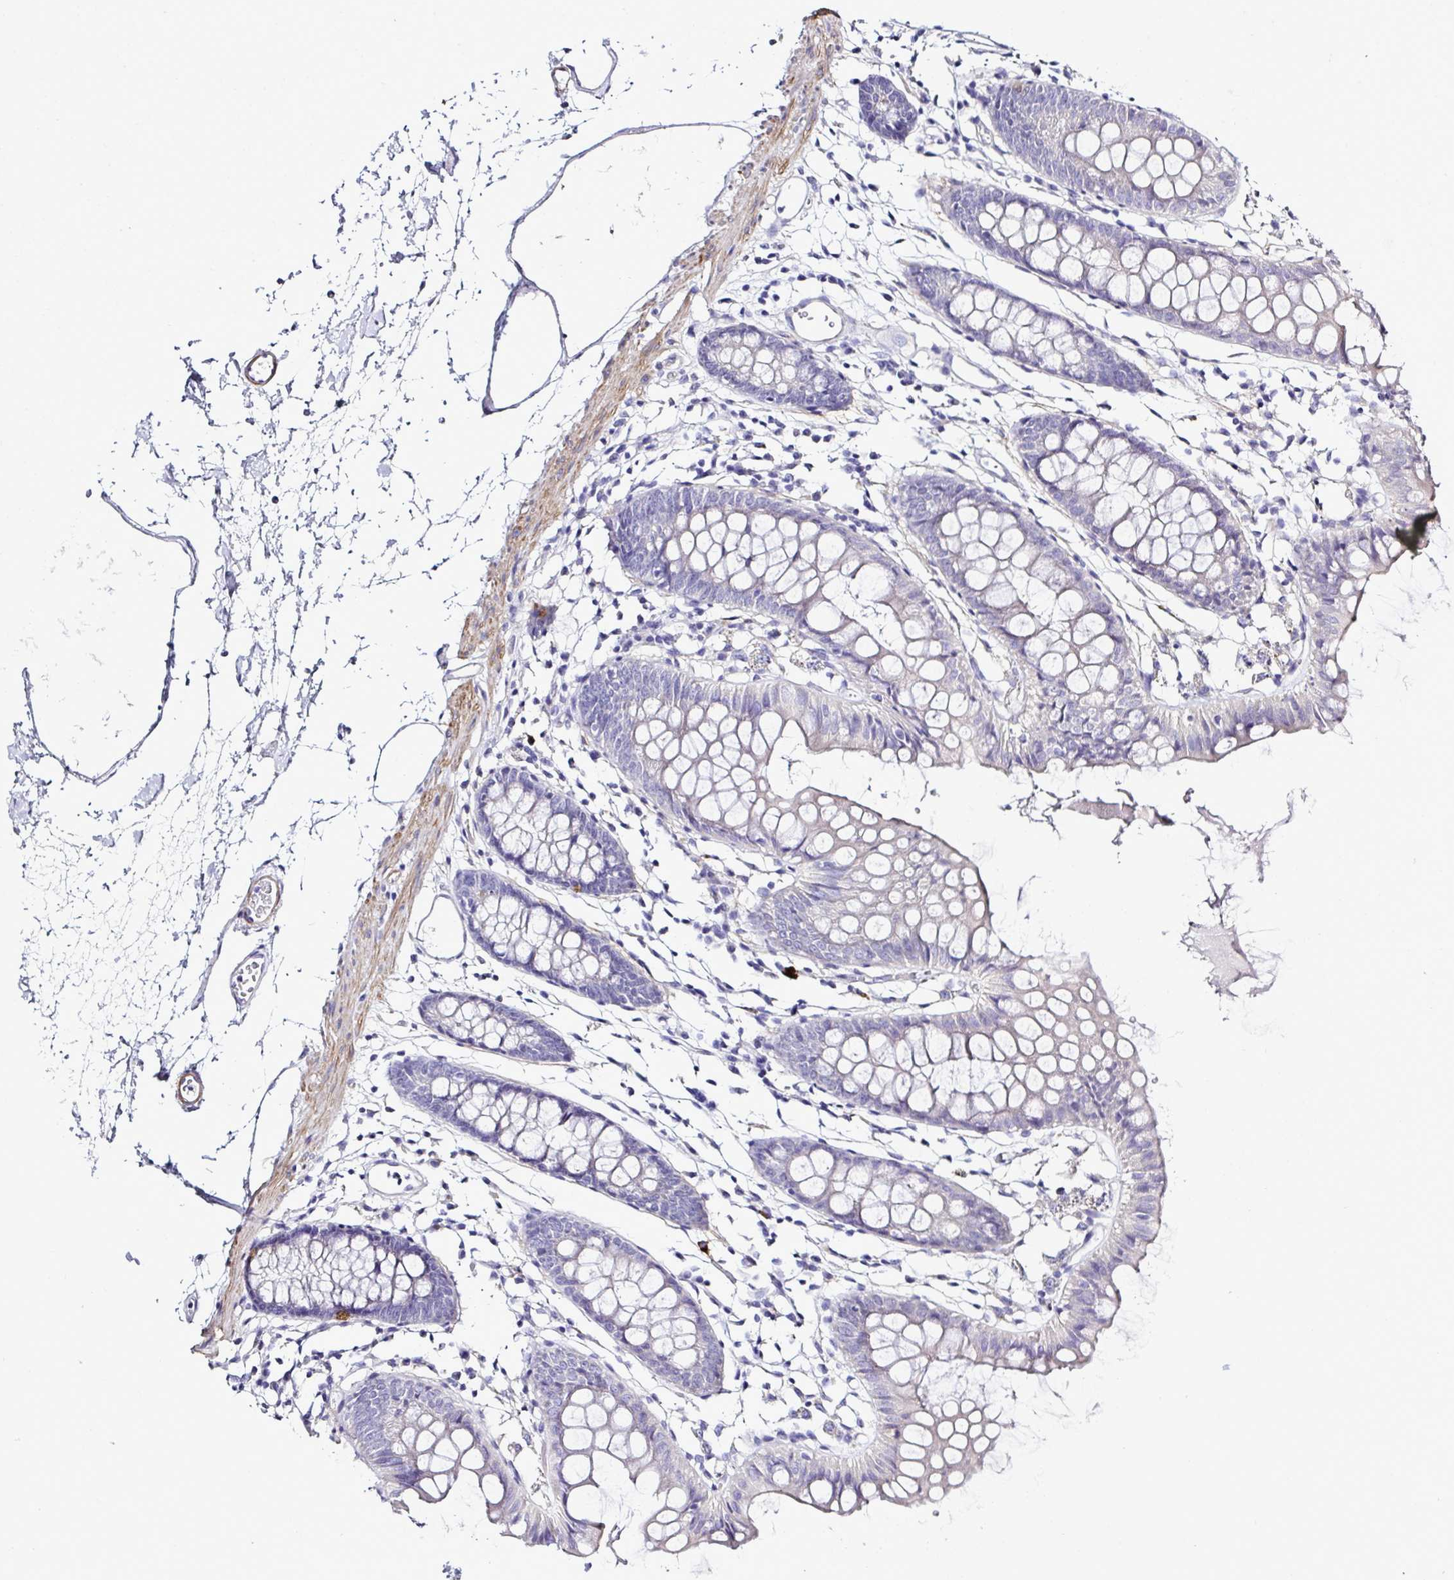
{"staining": {"intensity": "negative", "quantity": "none", "location": "none"}, "tissue": "colon", "cell_type": "Endothelial cells", "image_type": "normal", "snomed": [{"axis": "morphology", "description": "Normal tissue, NOS"}, {"axis": "topography", "description": "Colon"}], "caption": "DAB immunohistochemical staining of unremarkable colon reveals no significant staining in endothelial cells. The staining is performed using DAB (3,3'-diaminobenzidine) brown chromogen with nuclei counter-stained in using hematoxylin.", "gene": "MED11", "patient": {"sex": "female", "age": 84}}